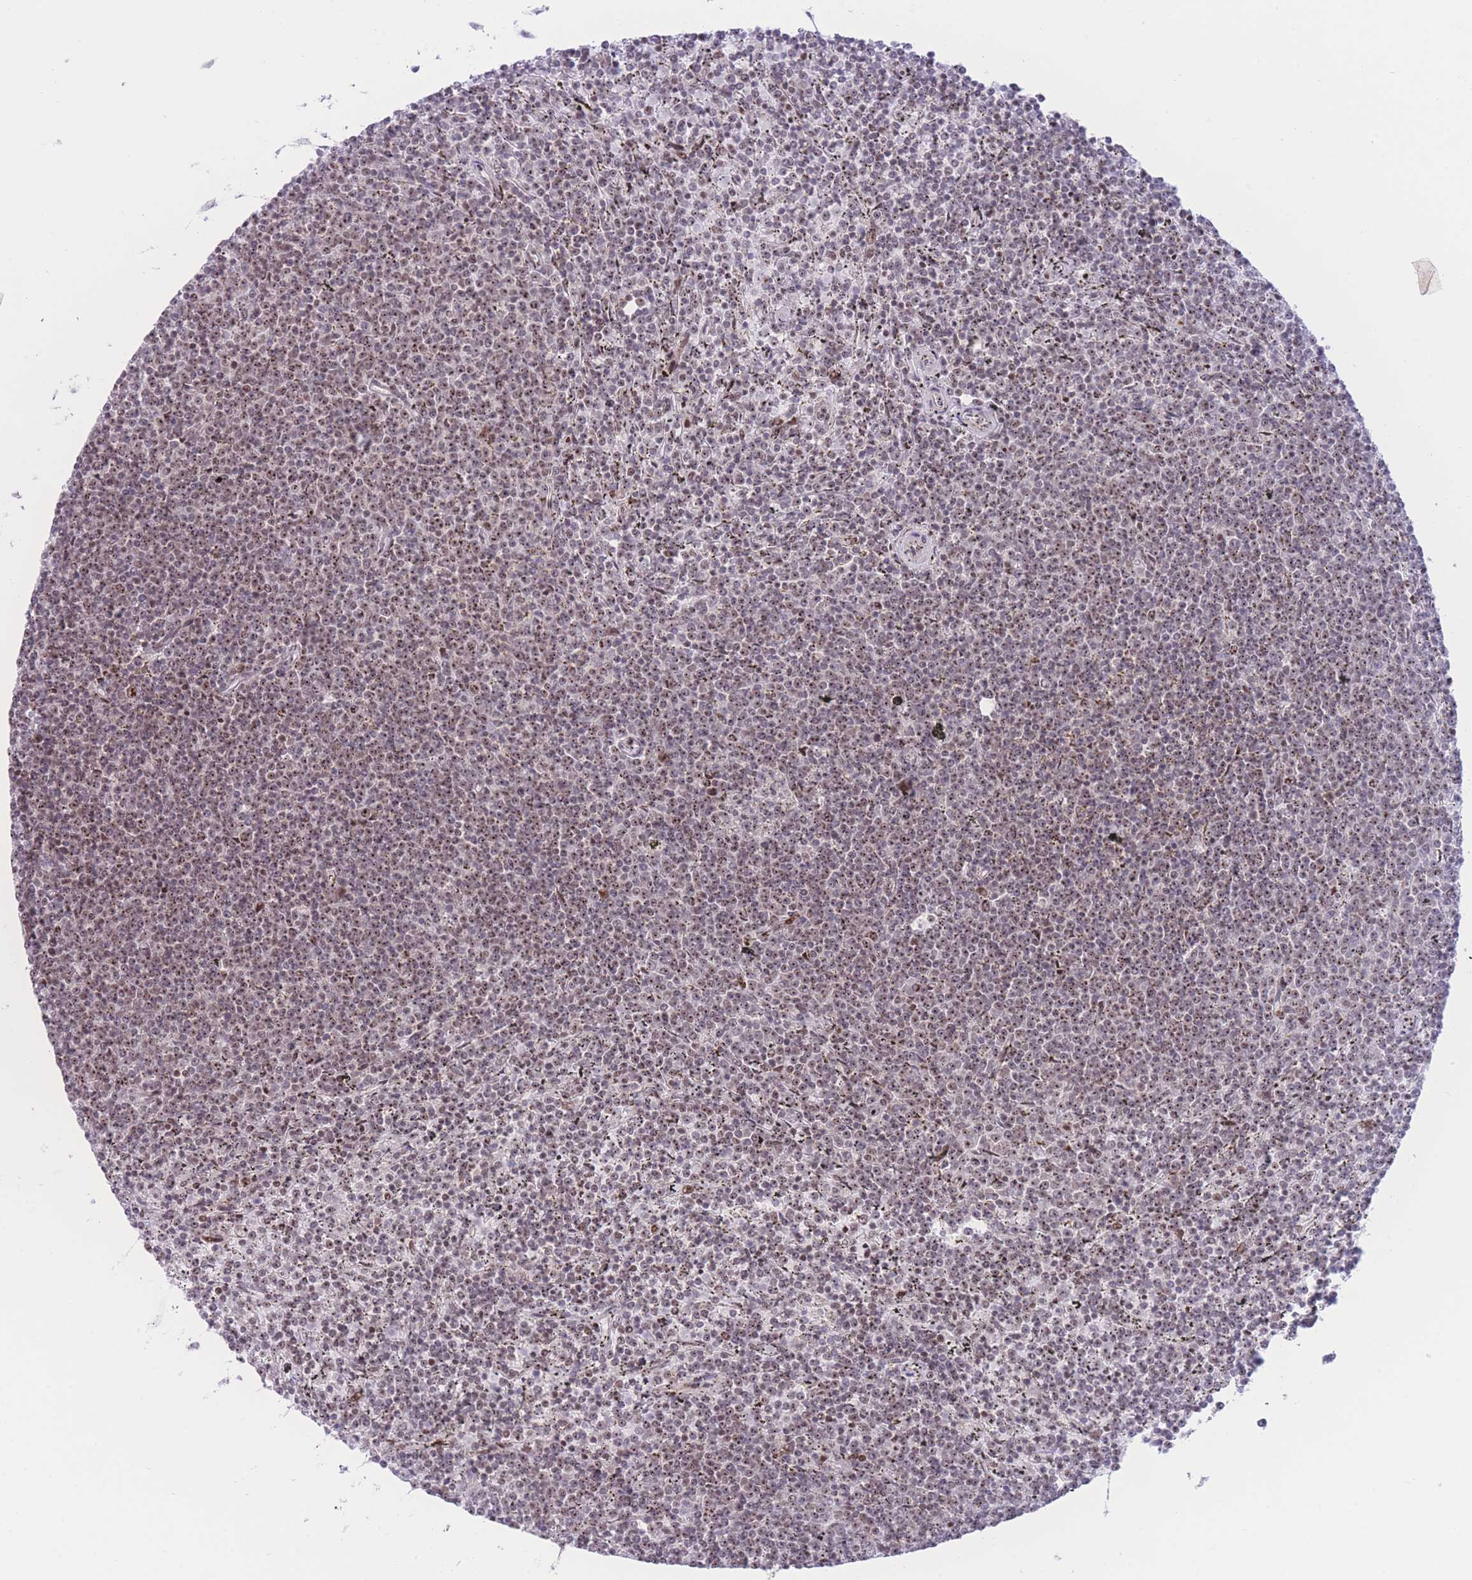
{"staining": {"intensity": "moderate", "quantity": ">75%", "location": "nuclear"}, "tissue": "lymphoma", "cell_type": "Tumor cells", "image_type": "cancer", "snomed": [{"axis": "morphology", "description": "Malignant lymphoma, non-Hodgkin's type, Low grade"}, {"axis": "topography", "description": "Spleen"}], "caption": "This histopathology image reveals immunohistochemistry staining of lymphoma, with medium moderate nuclear expression in about >75% of tumor cells.", "gene": "PCIF1", "patient": {"sex": "female", "age": 50}}